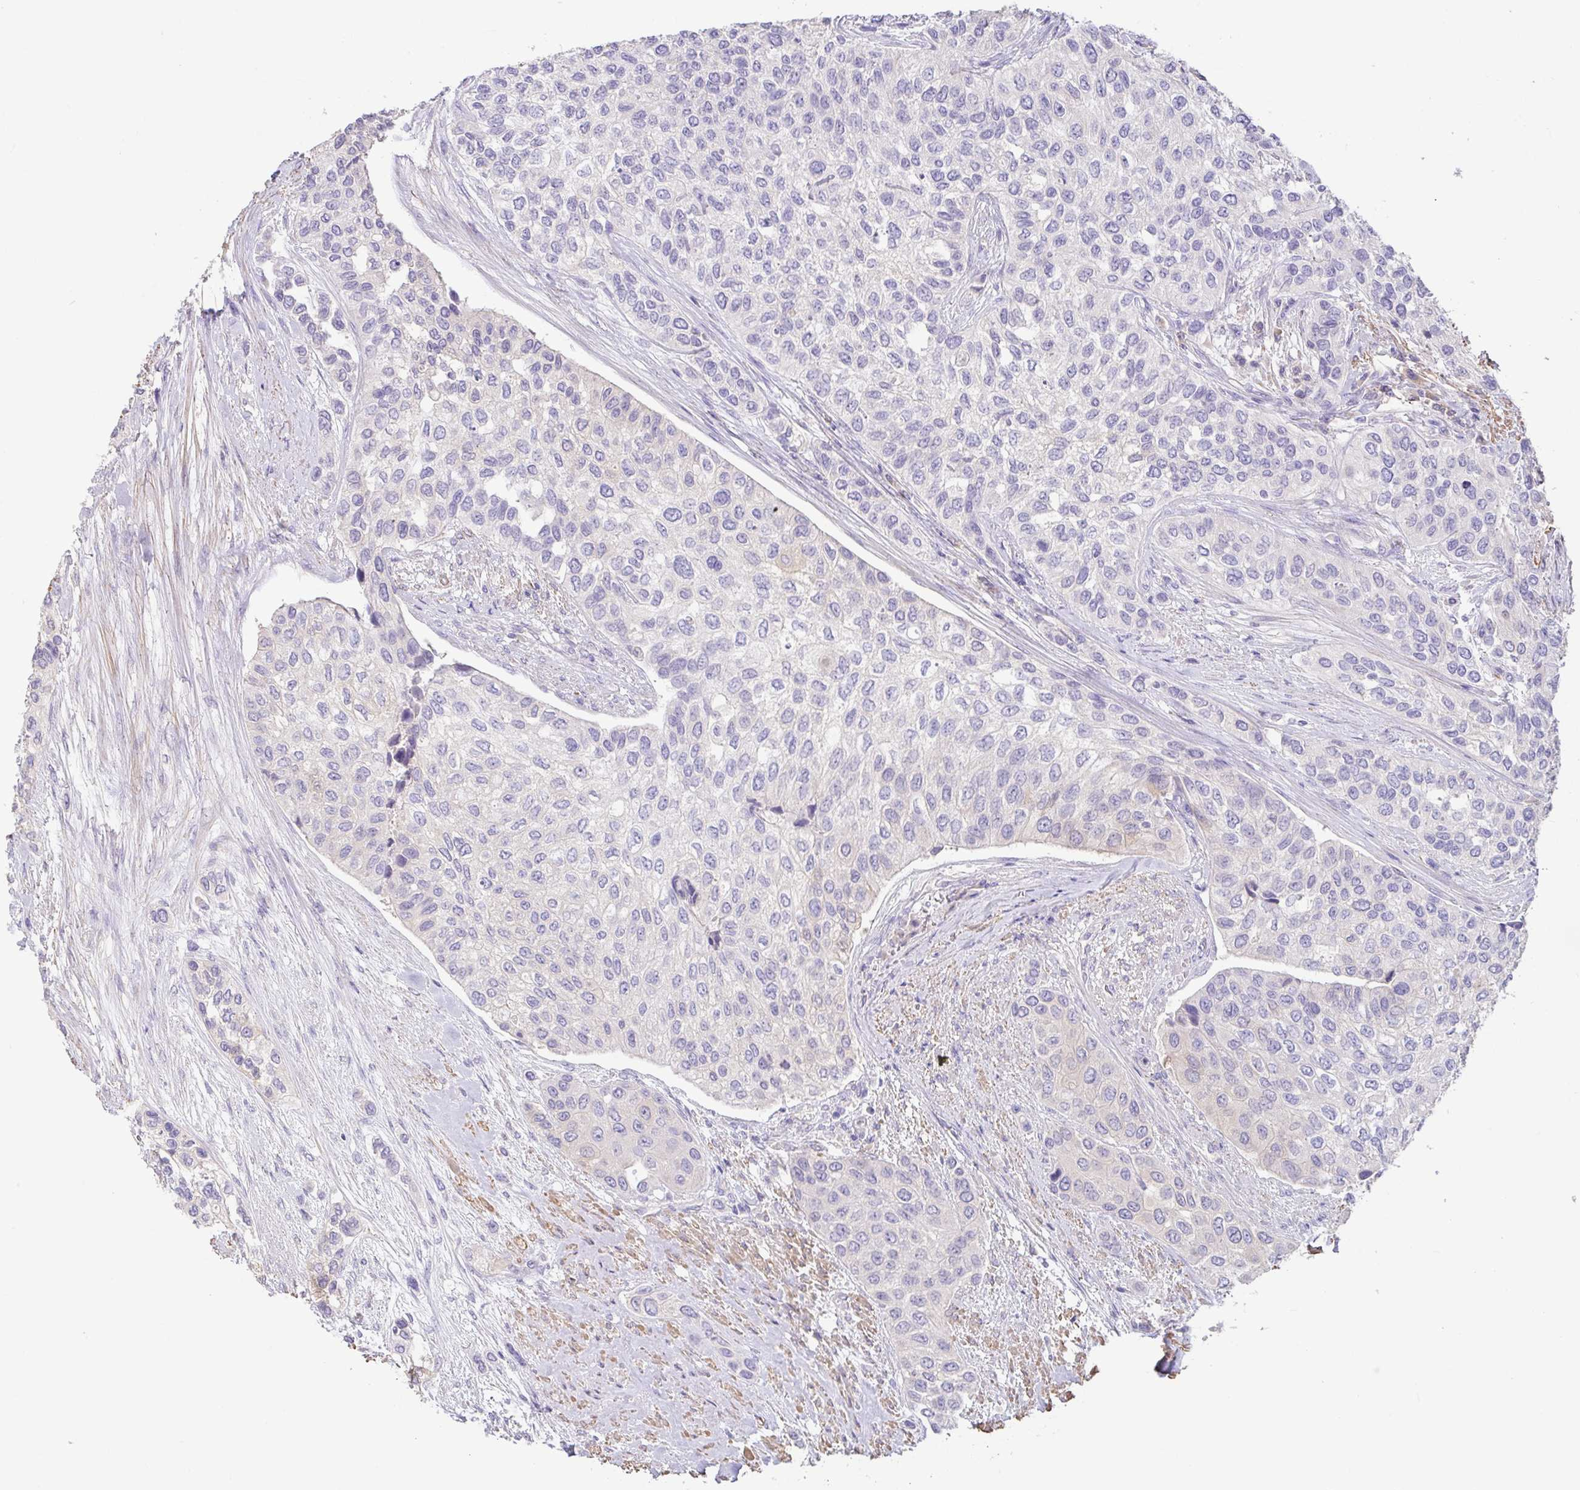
{"staining": {"intensity": "negative", "quantity": "none", "location": "none"}, "tissue": "urothelial cancer", "cell_type": "Tumor cells", "image_type": "cancer", "snomed": [{"axis": "morphology", "description": "Normal tissue, NOS"}, {"axis": "morphology", "description": "Urothelial carcinoma, High grade"}, {"axis": "topography", "description": "Vascular tissue"}, {"axis": "topography", "description": "Urinary bladder"}], "caption": "Immunohistochemical staining of urothelial cancer reveals no significant expression in tumor cells.", "gene": "PYGM", "patient": {"sex": "female", "age": 56}}